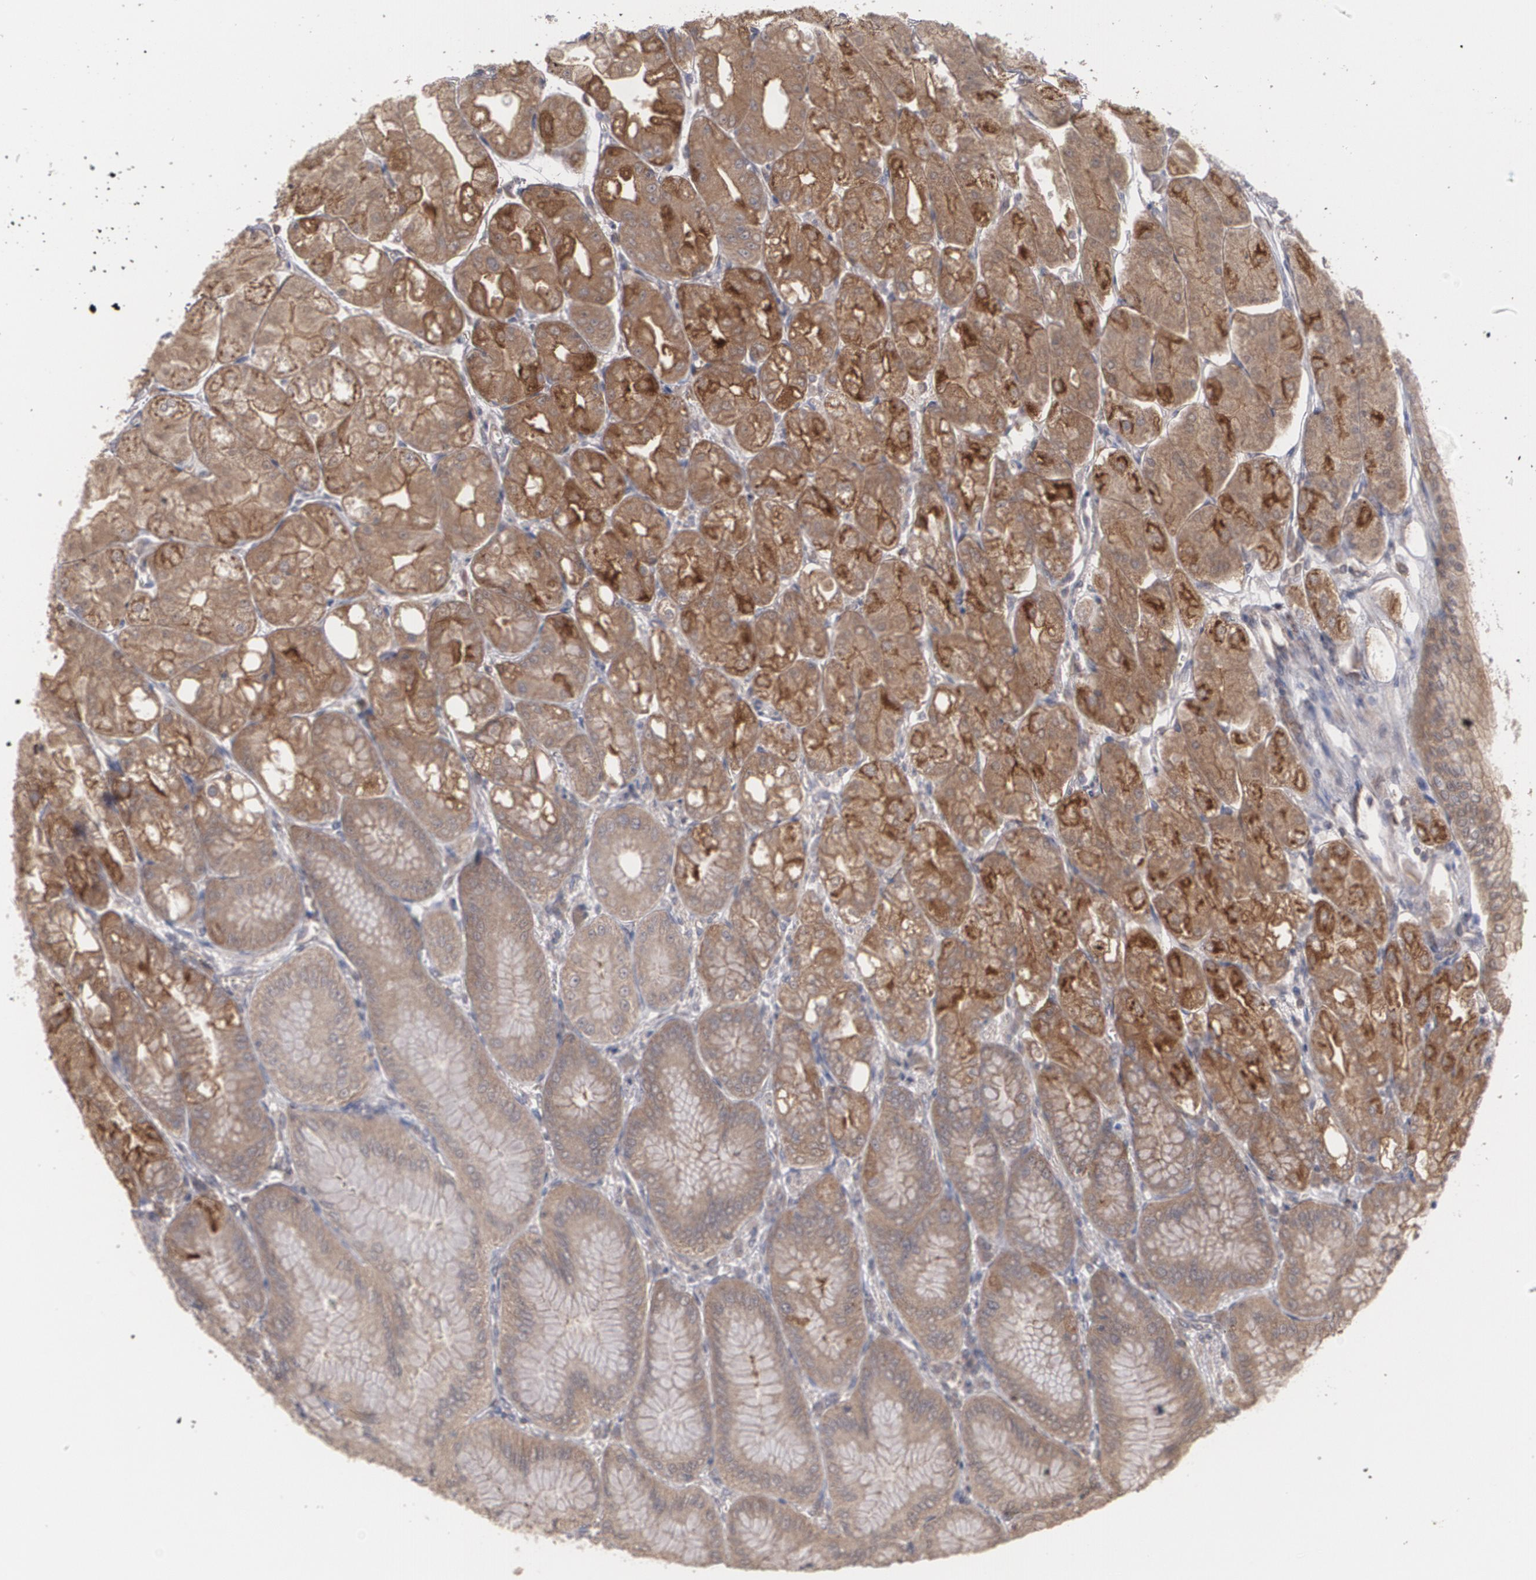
{"staining": {"intensity": "moderate", "quantity": ">75%", "location": "cytoplasmic/membranous"}, "tissue": "stomach", "cell_type": "Glandular cells", "image_type": "normal", "snomed": [{"axis": "morphology", "description": "Normal tissue, NOS"}, {"axis": "topography", "description": "Stomach, lower"}], "caption": "About >75% of glandular cells in unremarkable stomach exhibit moderate cytoplasmic/membranous protein staining as visualized by brown immunohistochemical staining.", "gene": "ARF6", "patient": {"sex": "male", "age": 71}}